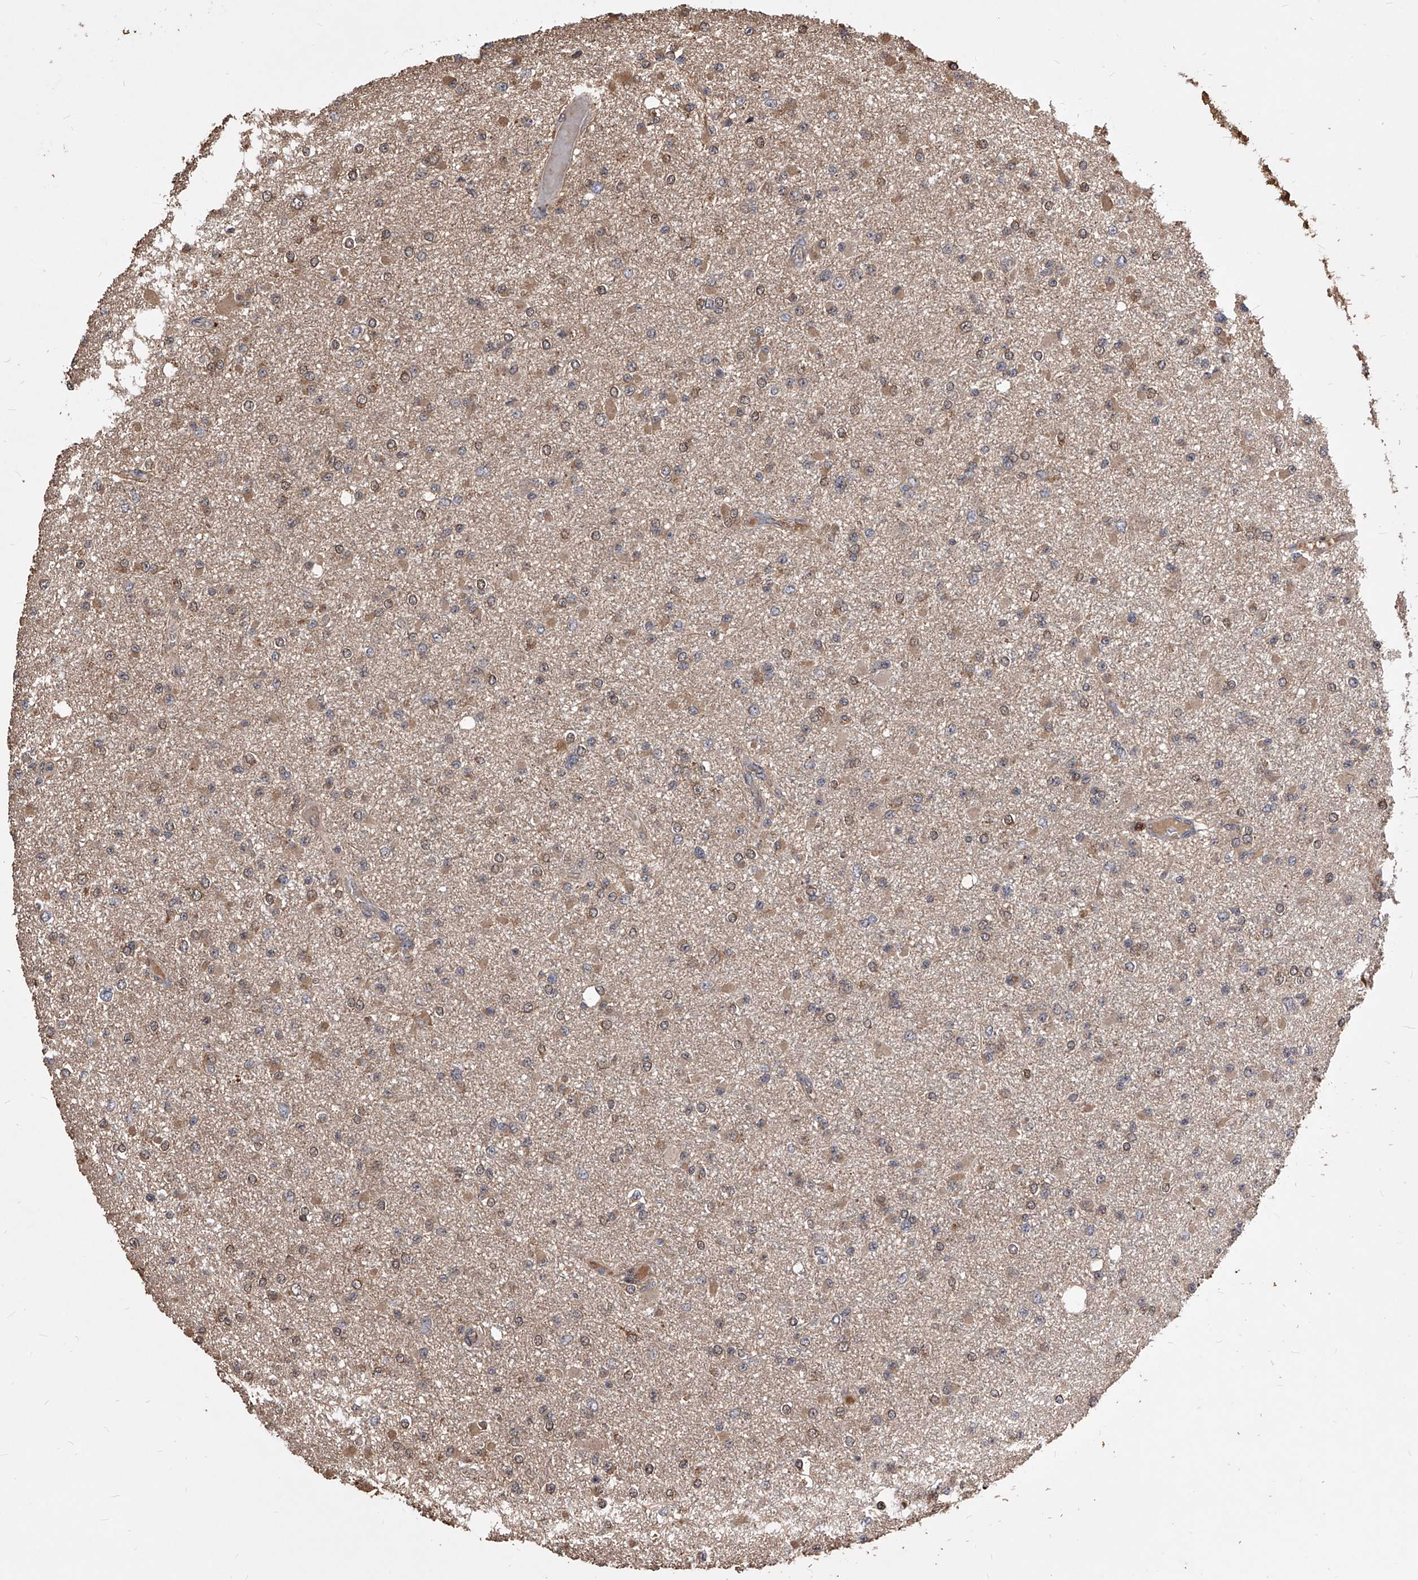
{"staining": {"intensity": "weak", "quantity": ">75%", "location": "cytoplasmic/membranous,nuclear"}, "tissue": "glioma", "cell_type": "Tumor cells", "image_type": "cancer", "snomed": [{"axis": "morphology", "description": "Glioma, malignant, Low grade"}, {"axis": "topography", "description": "Brain"}], "caption": "Brown immunohistochemical staining in human malignant glioma (low-grade) demonstrates weak cytoplasmic/membranous and nuclear positivity in approximately >75% of tumor cells.", "gene": "ID1", "patient": {"sex": "female", "age": 22}}